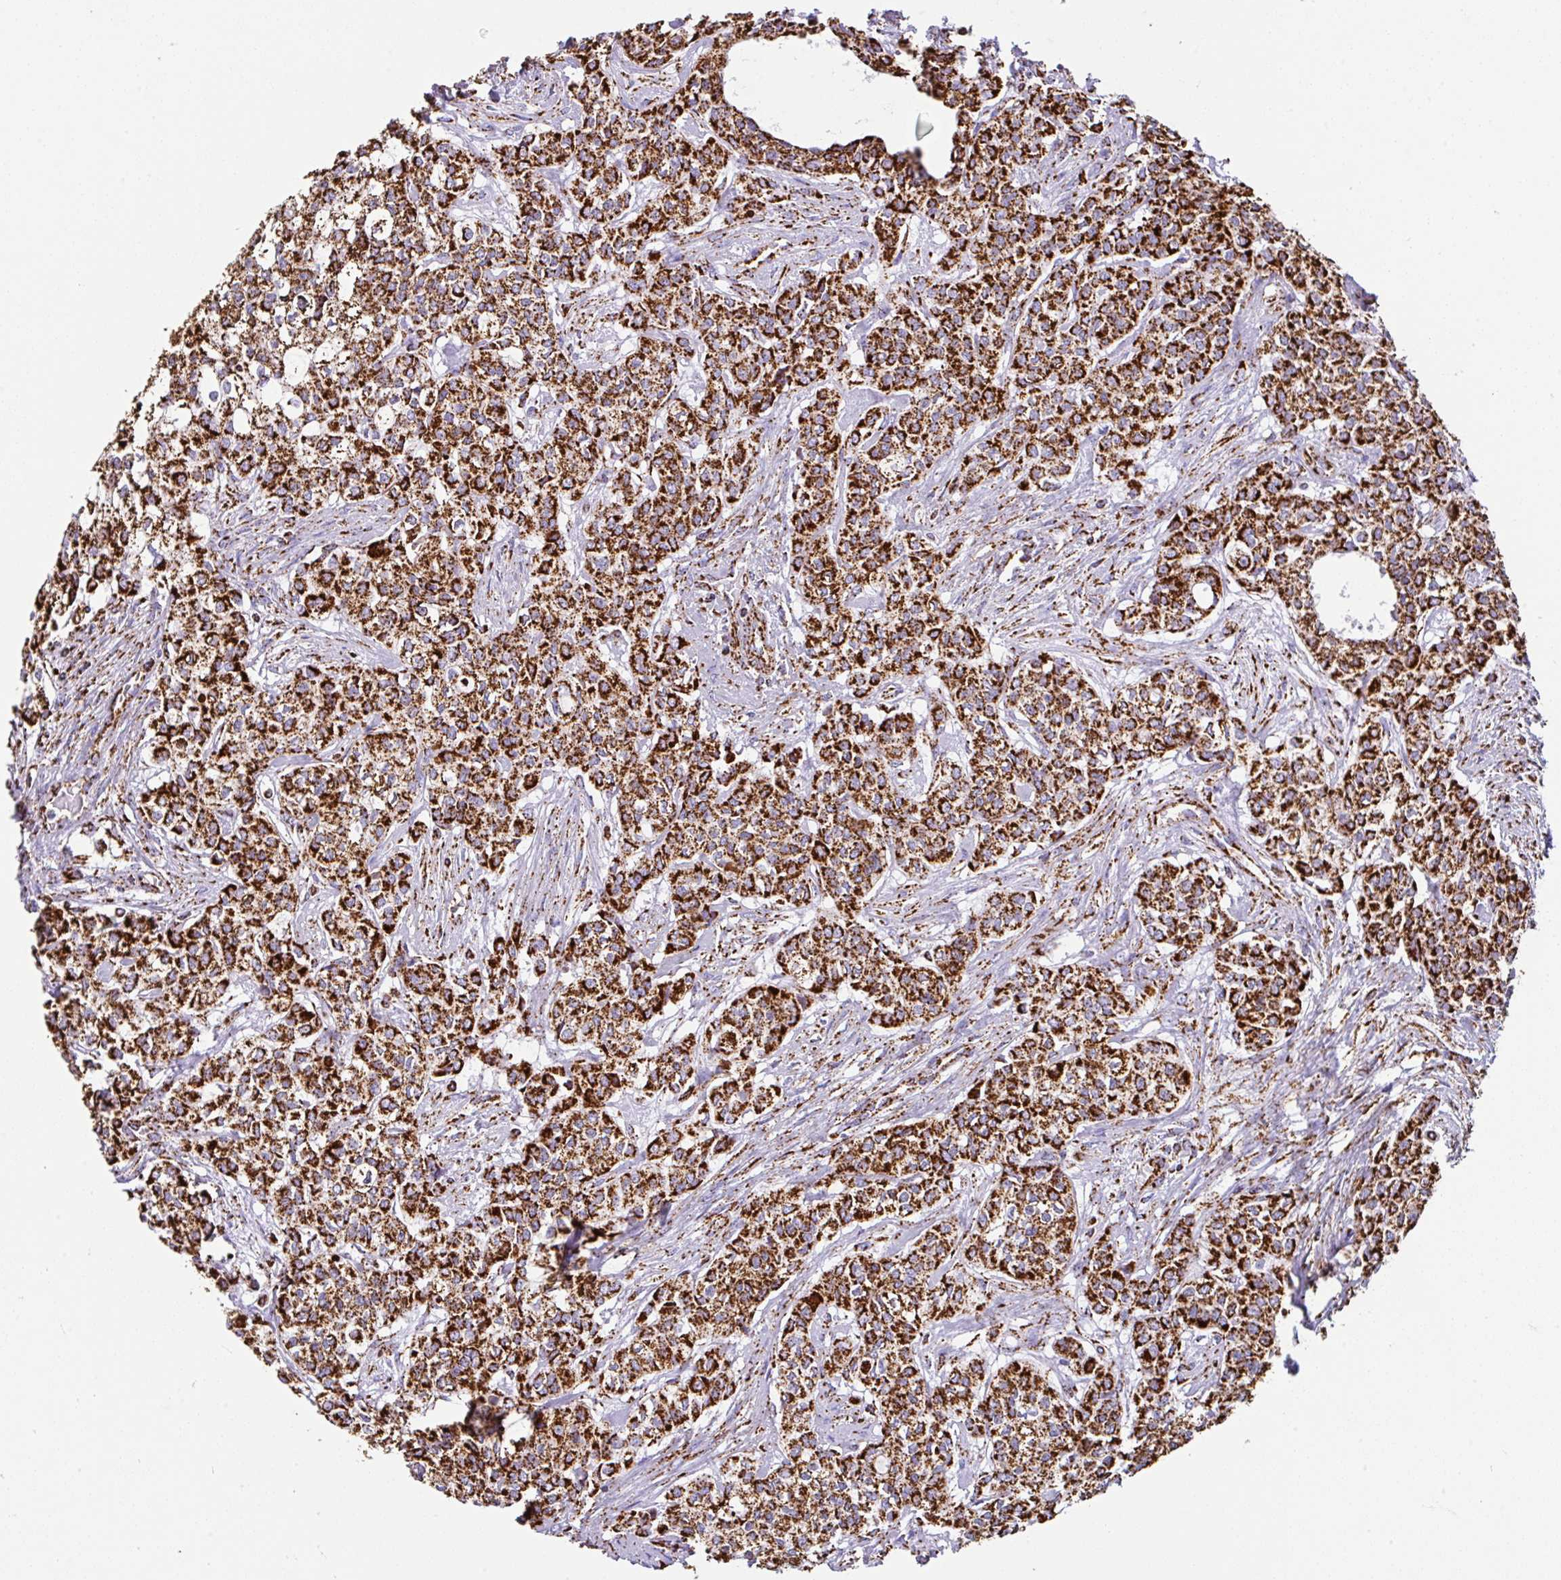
{"staining": {"intensity": "strong", "quantity": ">75%", "location": "cytoplasmic/membranous"}, "tissue": "head and neck cancer", "cell_type": "Tumor cells", "image_type": "cancer", "snomed": [{"axis": "morphology", "description": "Adenocarcinoma, NOS"}, {"axis": "topography", "description": "Head-Neck"}], "caption": "The photomicrograph displays immunohistochemical staining of adenocarcinoma (head and neck). There is strong cytoplasmic/membranous positivity is appreciated in about >75% of tumor cells. Using DAB (brown) and hematoxylin (blue) stains, captured at high magnification using brightfield microscopy.", "gene": "ANKRD33B", "patient": {"sex": "male", "age": 81}}